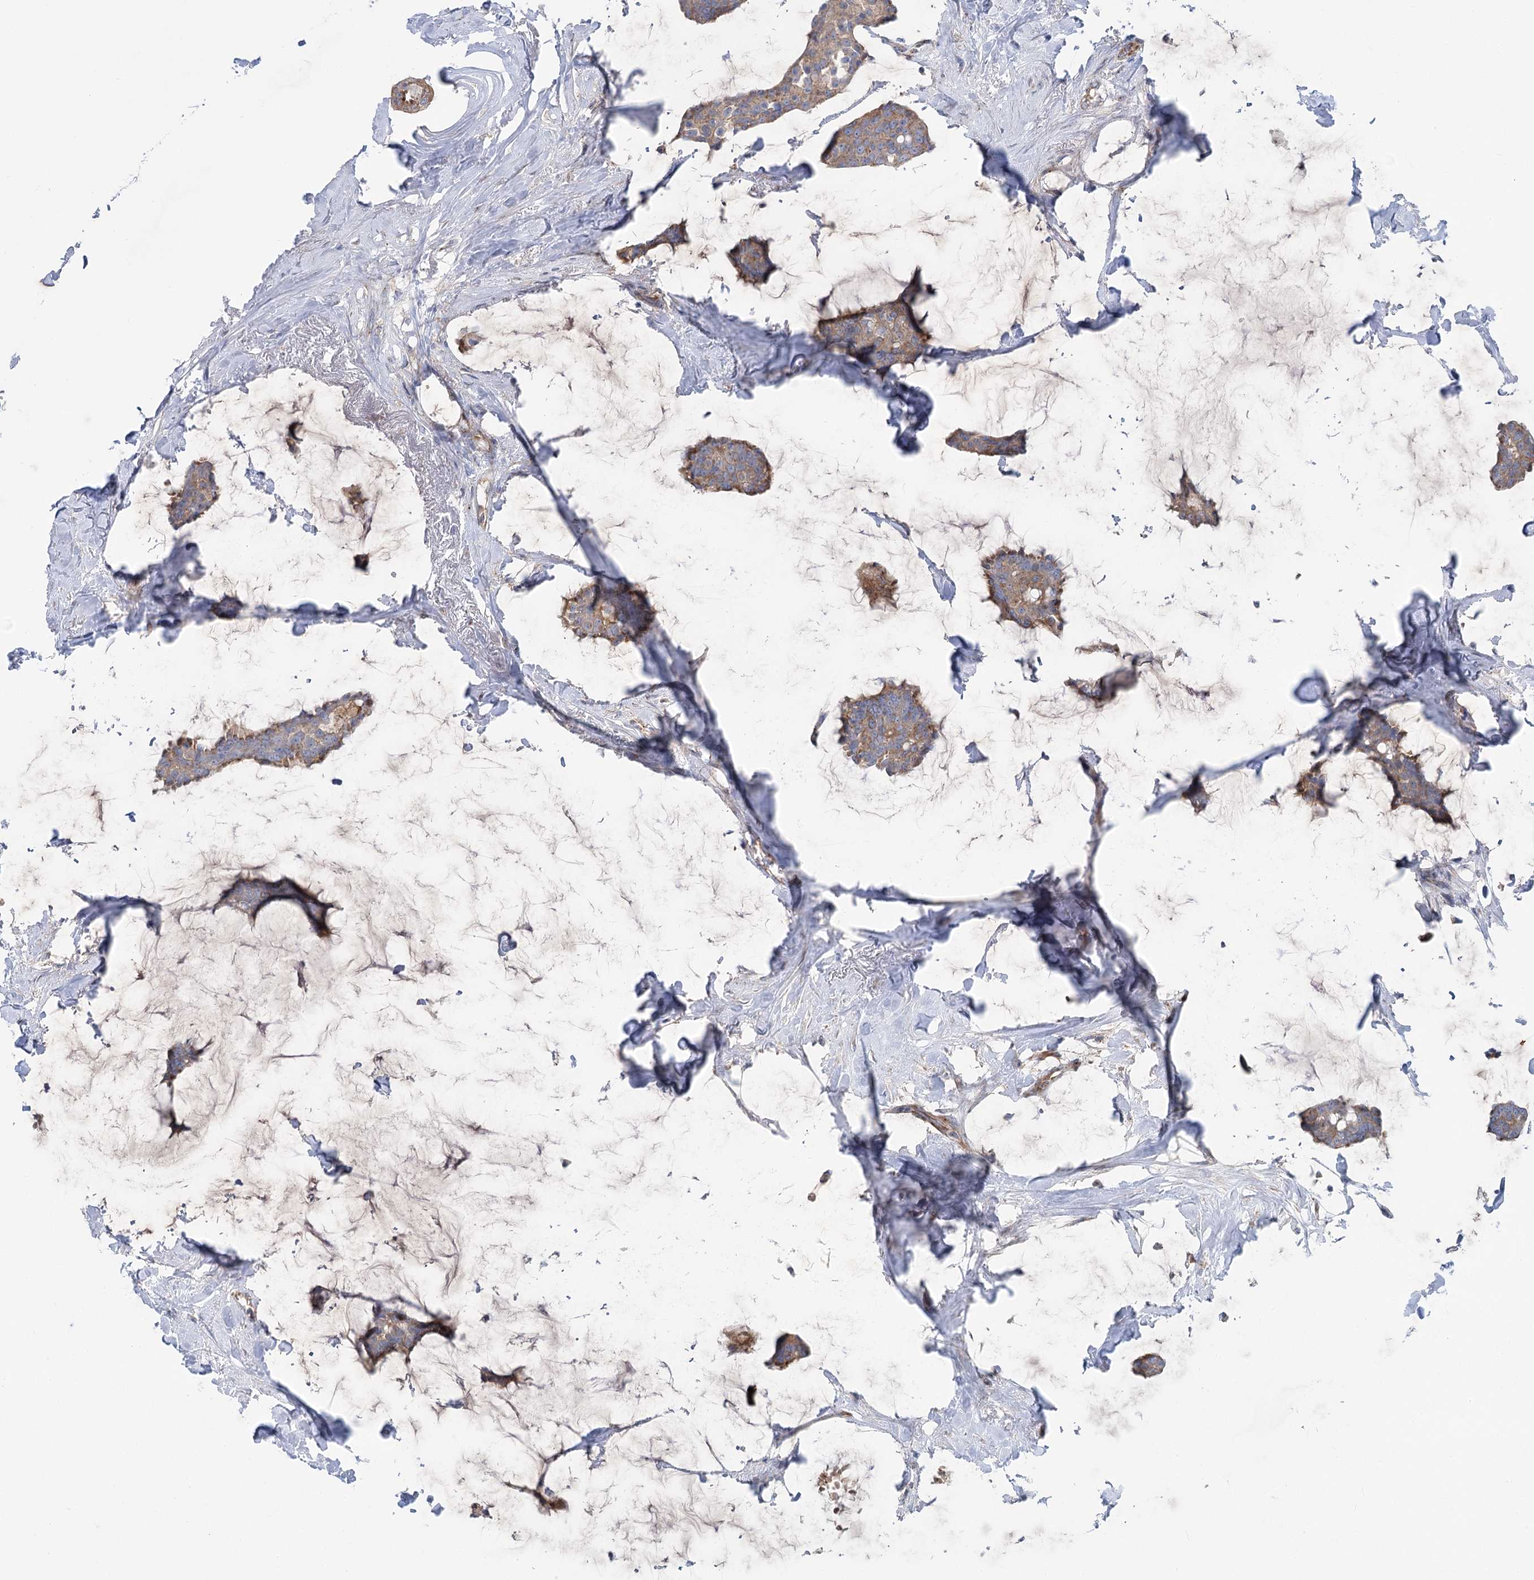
{"staining": {"intensity": "moderate", "quantity": ">75%", "location": "cytoplasmic/membranous"}, "tissue": "breast cancer", "cell_type": "Tumor cells", "image_type": "cancer", "snomed": [{"axis": "morphology", "description": "Duct carcinoma"}, {"axis": "topography", "description": "Breast"}], "caption": "The photomicrograph demonstrates immunohistochemical staining of infiltrating ductal carcinoma (breast). There is moderate cytoplasmic/membranous expression is identified in approximately >75% of tumor cells.", "gene": "SCN11A", "patient": {"sex": "female", "age": 93}}